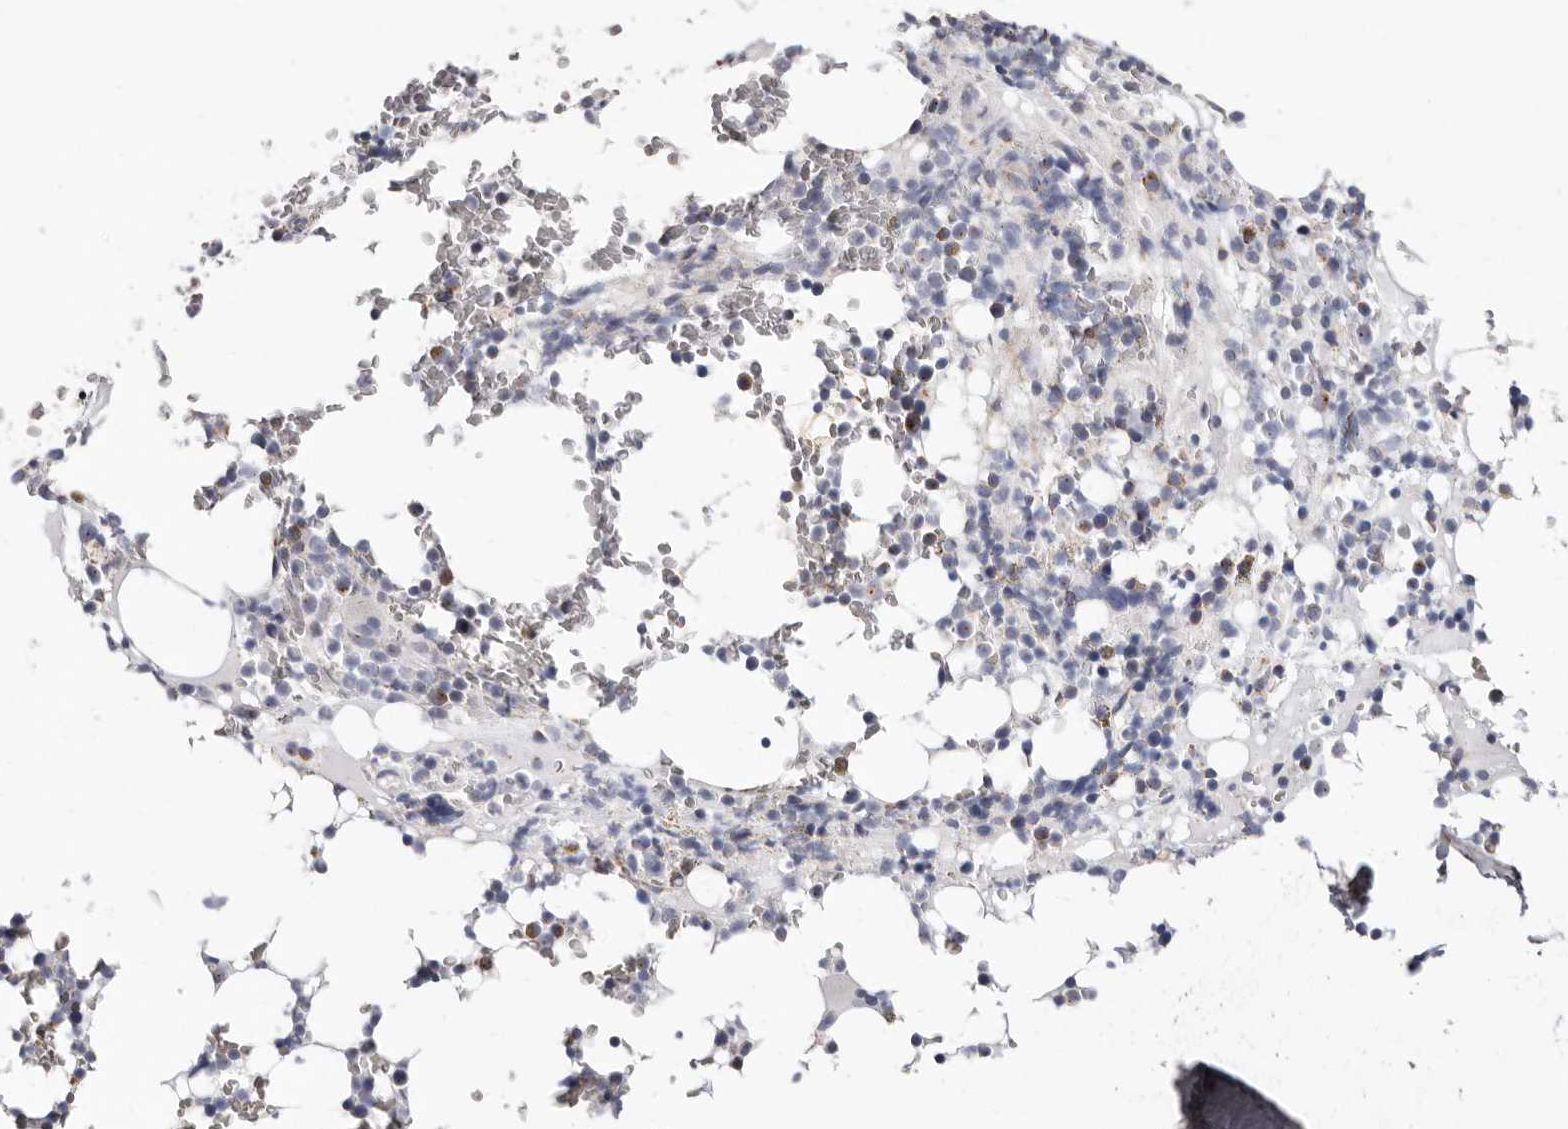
{"staining": {"intensity": "weak", "quantity": "25%-75%", "location": "cytoplasmic/membranous"}, "tissue": "bone marrow", "cell_type": "Hematopoietic cells", "image_type": "normal", "snomed": [{"axis": "morphology", "description": "Normal tissue, NOS"}, {"axis": "topography", "description": "Bone marrow"}], "caption": "IHC micrograph of unremarkable bone marrow: bone marrow stained using IHC displays low levels of weak protein expression localized specifically in the cytoplasmic/membranous of hematopoietic cells, appearing as a cytoplasmic/membranous brown color.", "gene": "RSPO2", "patient": {"sex": "male", "age": 58}}